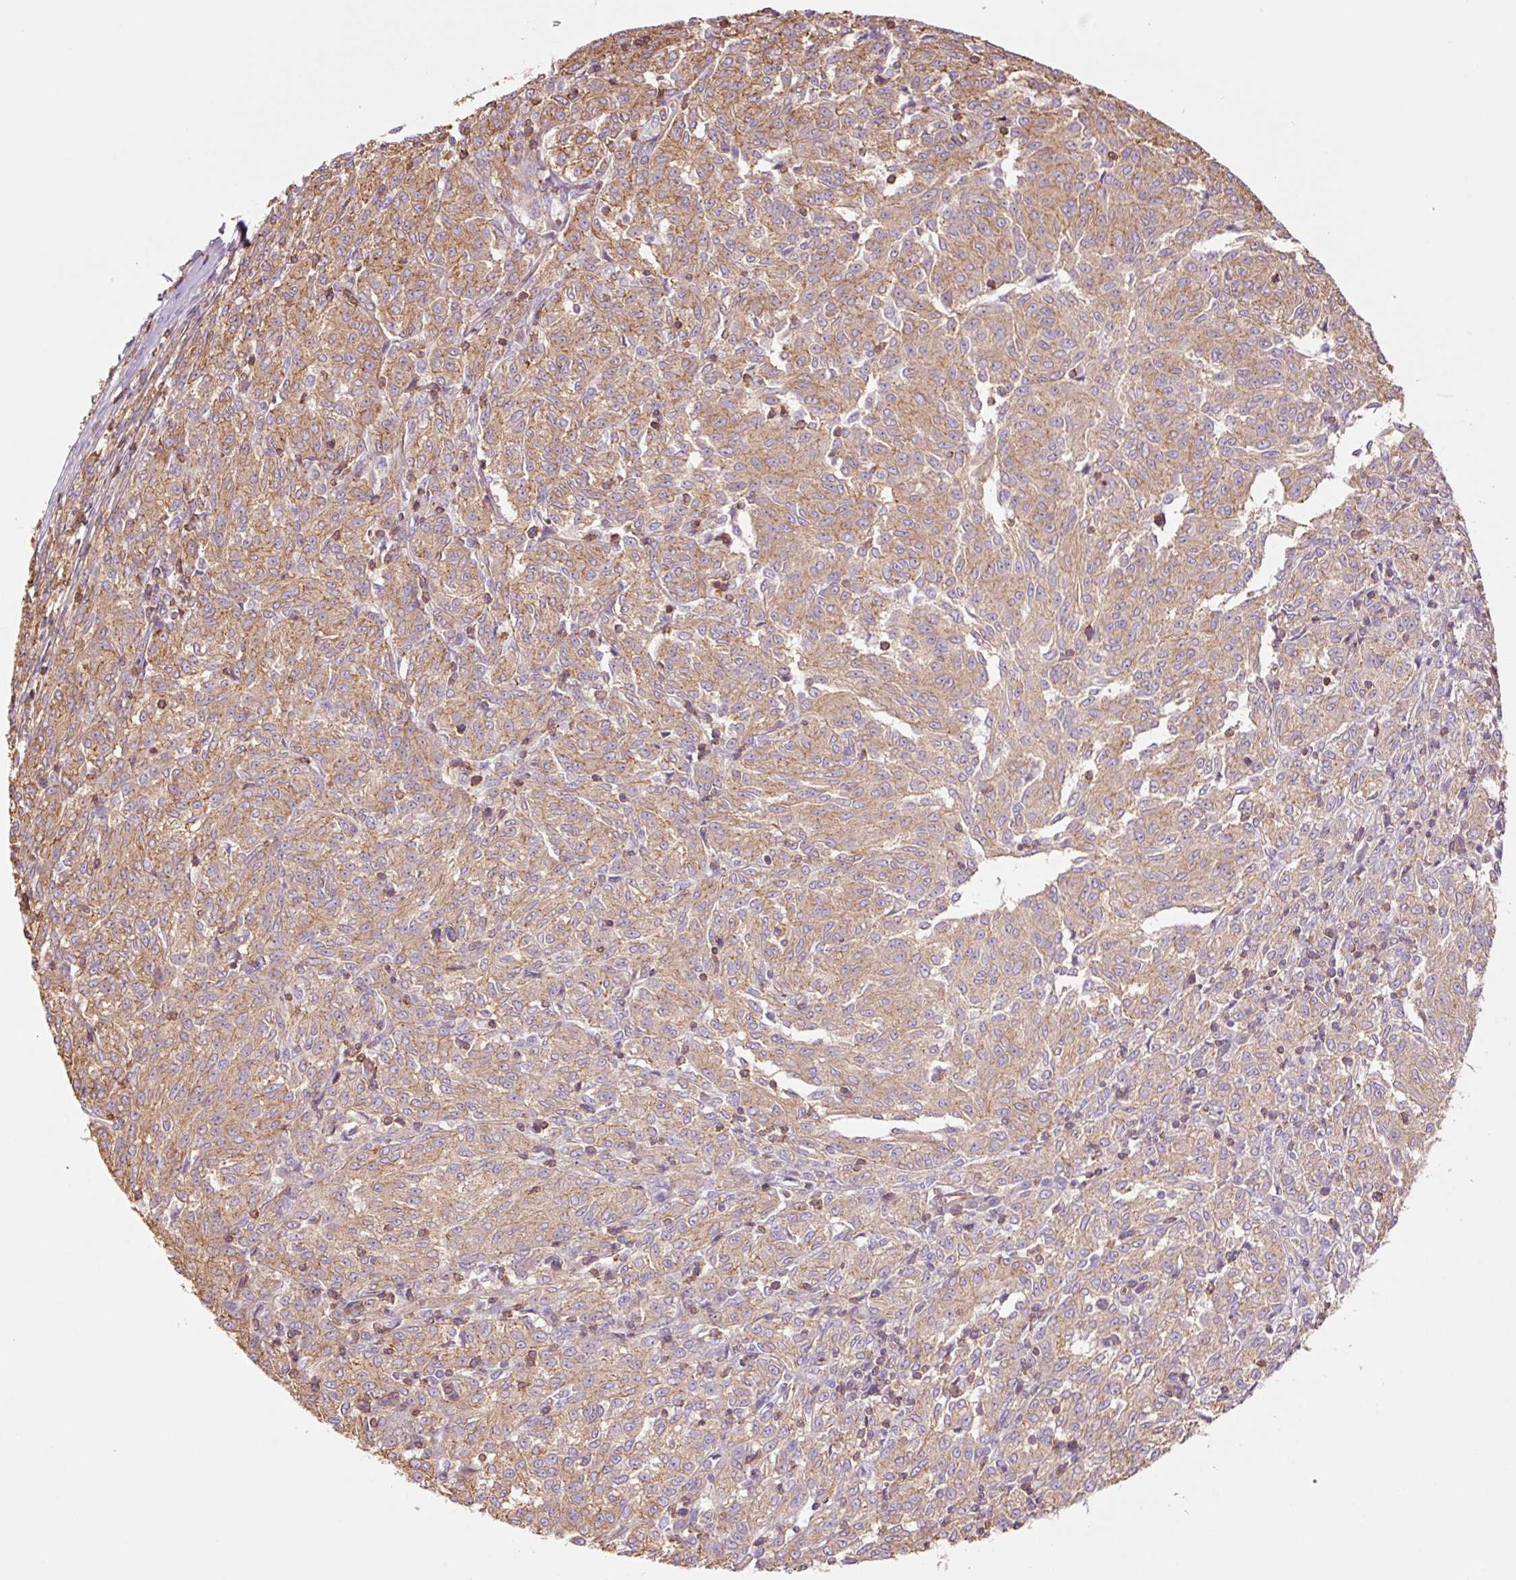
{"staining": {"intensity": "moderate", "quantity": ">75%", "location": "cytoplasmic/membranous"}, "tissue": "melanoma", "cell_type": "Tumor cells", "image_type": "cancer", "snomed": [{"axis": "morphology", "description": "Malignant melanoma, NOS"}, {"axis": "topography", "description": "Skin"}], "caption": "Immunohistochemistry image of neoplastic tissue: melanoma stained using immunohistochemistry (IHC) shows medium levels of moderate protein expression localized specifically in the cytoplasmic/membranous of tumor cells, appearing as a cytoplasmic/membranous brown color.", "gene": "PPP1R1B", "patient": {"sex": "female", "age": 72}}